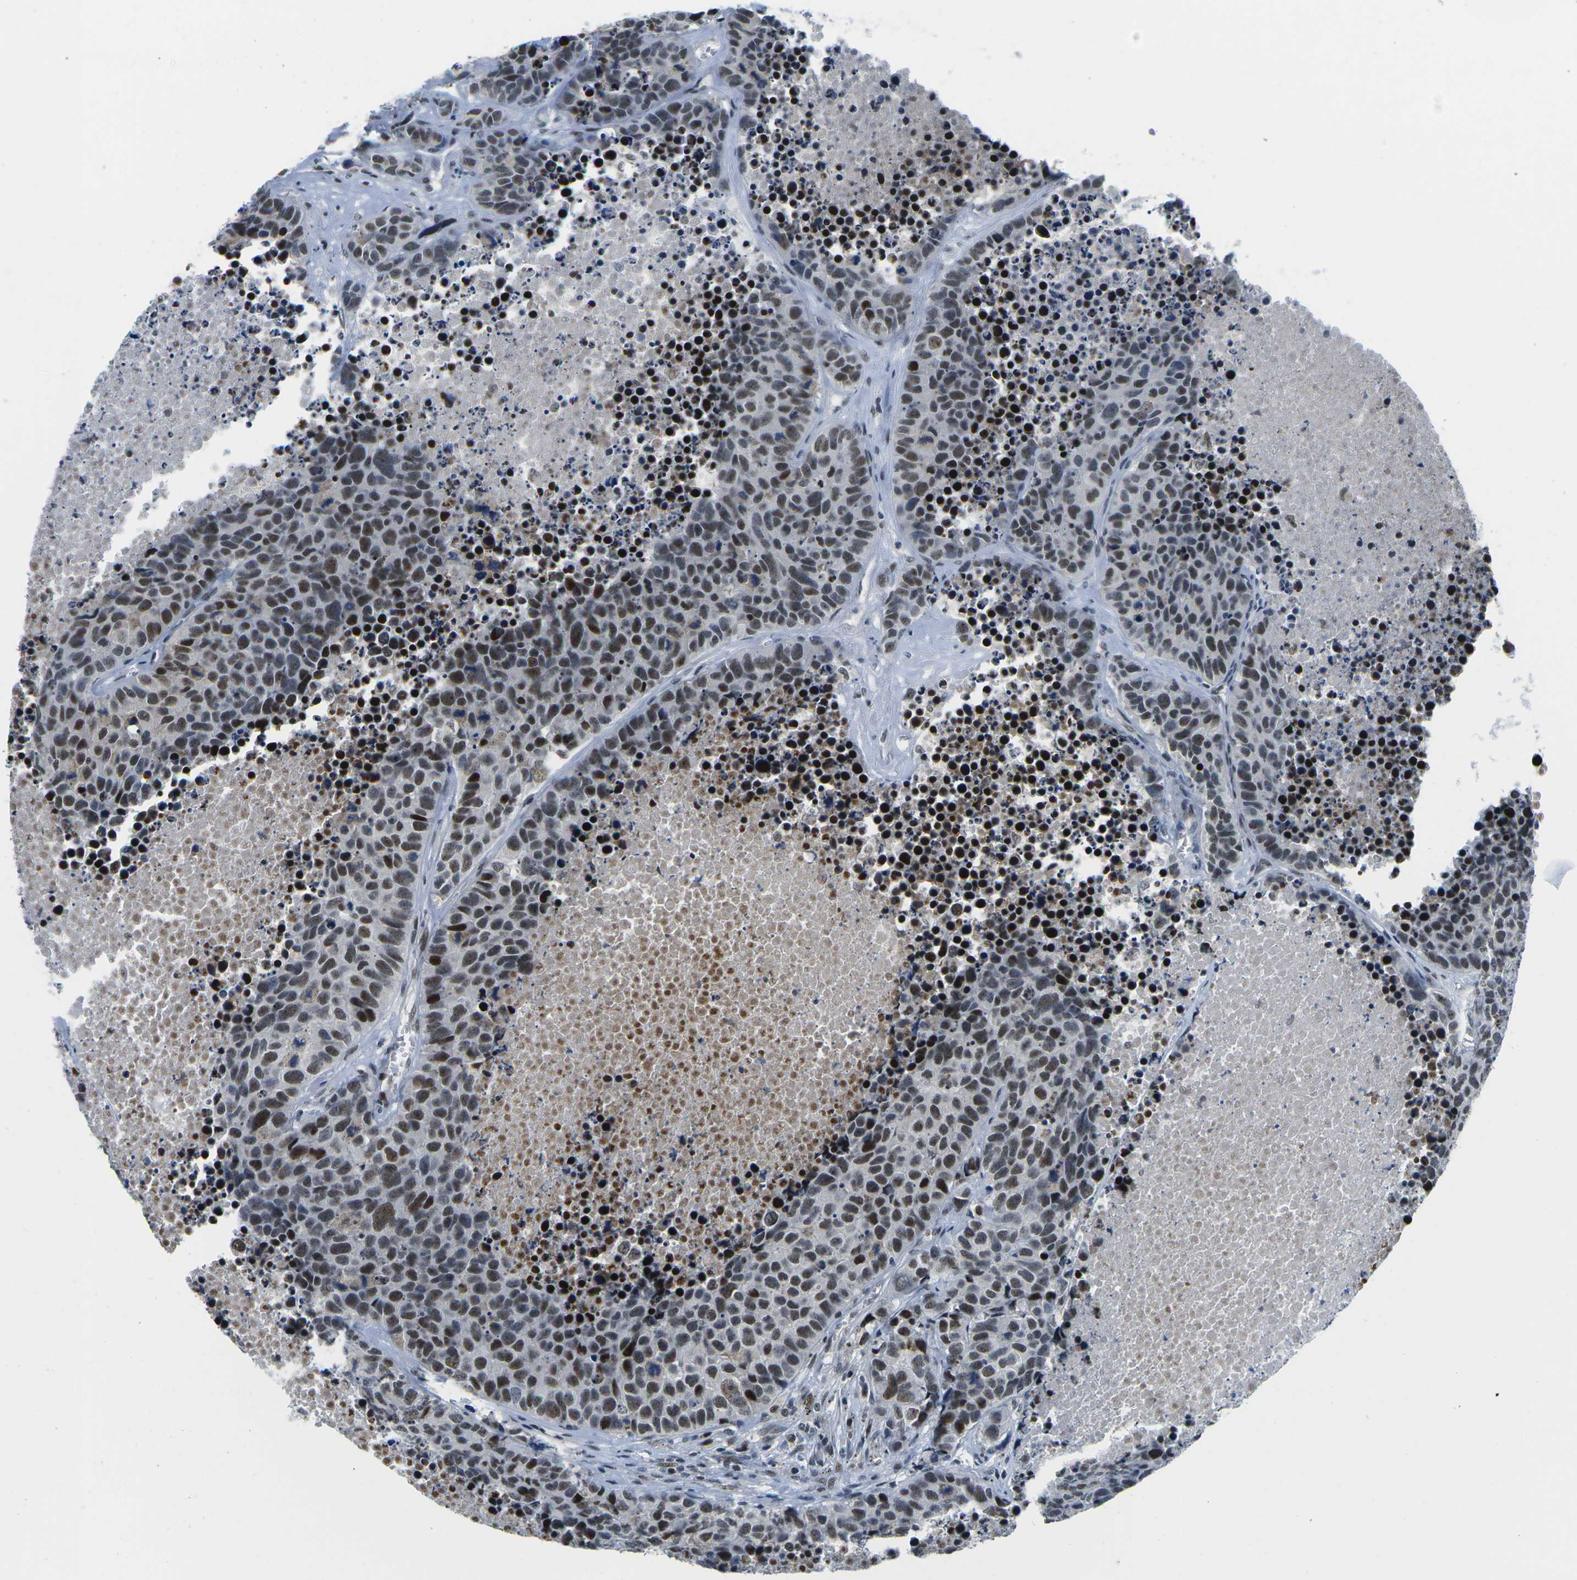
{"staining": {"intensity": "moderate", "quantity": ">75%", "location": "nuclear"}, "tissue": "carcinoid", "cell_type": "Tumor cells", "image_type": "cancer", "snomed": [{"axis": "morphology", "description": "Carcinoid, malignant, NOS"}, {"axis": "topography", "description": "Lung"}], "caption": "Carcinoid stained for a protein (brown) reveals moderate nuclear positive staining in about >75% of tumor cells.", "gene": "PRPF8", "patient": {"sex": "male", "age": 60}}